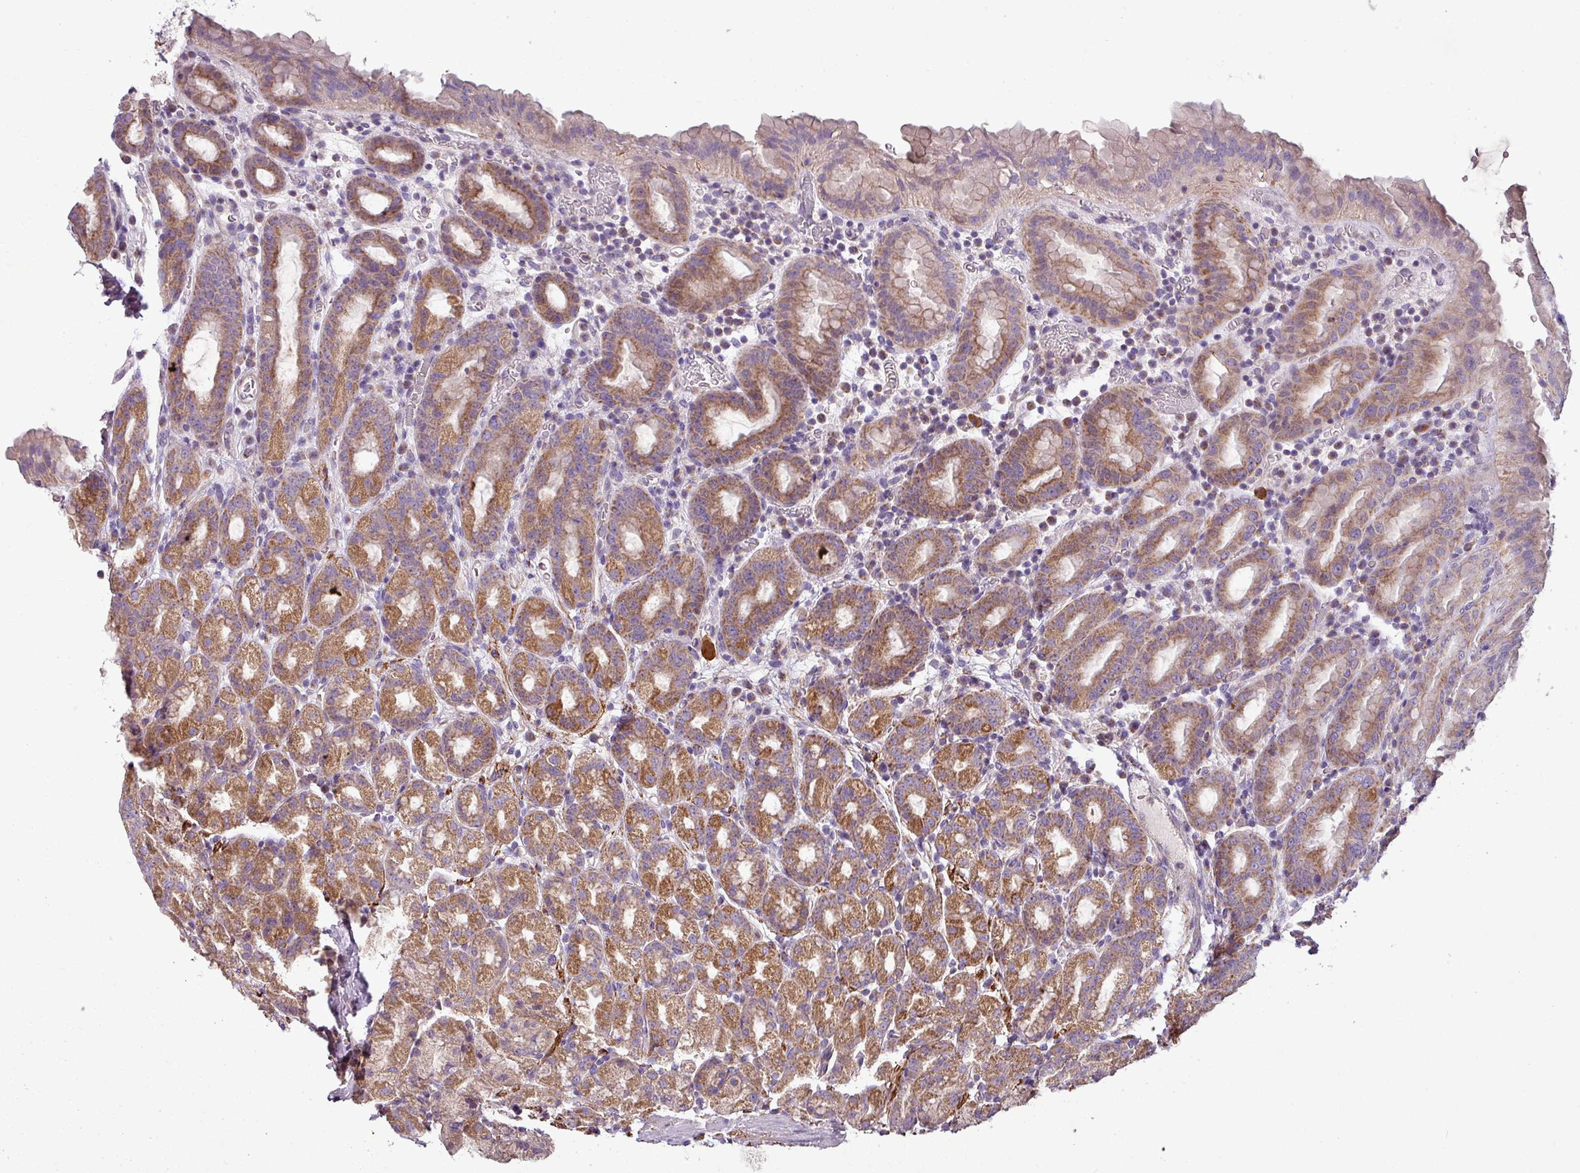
{"staining": {"intensity": "moderate", "quantity": ">75%", "location": "cytoplasmic/membranous"}, "tissue": "stomach", "cell_type": "Glandular cells", "image_type": "normal", "snomed": [{"axis": "morphology", "description": "Normal tissue, NOS"}, {"axis": "topography", "description": "Stomach, upper"}, {"axis": "topography", "description": "Stomach, lower"}, {"axis": "topography", "description": "Small intestine"}], "caption": "High-magnification brightfield microscopy of benign stomach stained with DAB (brown) and counterstained with hematoxylin (blue). glandular cells exhibit moderate cytoplasmic/membranous positivity is present in approximately>75% of cells. Nuclei are stained in blue.", "gene": "PNMA6A", "patient": {"sex": "male", "age": 68}}